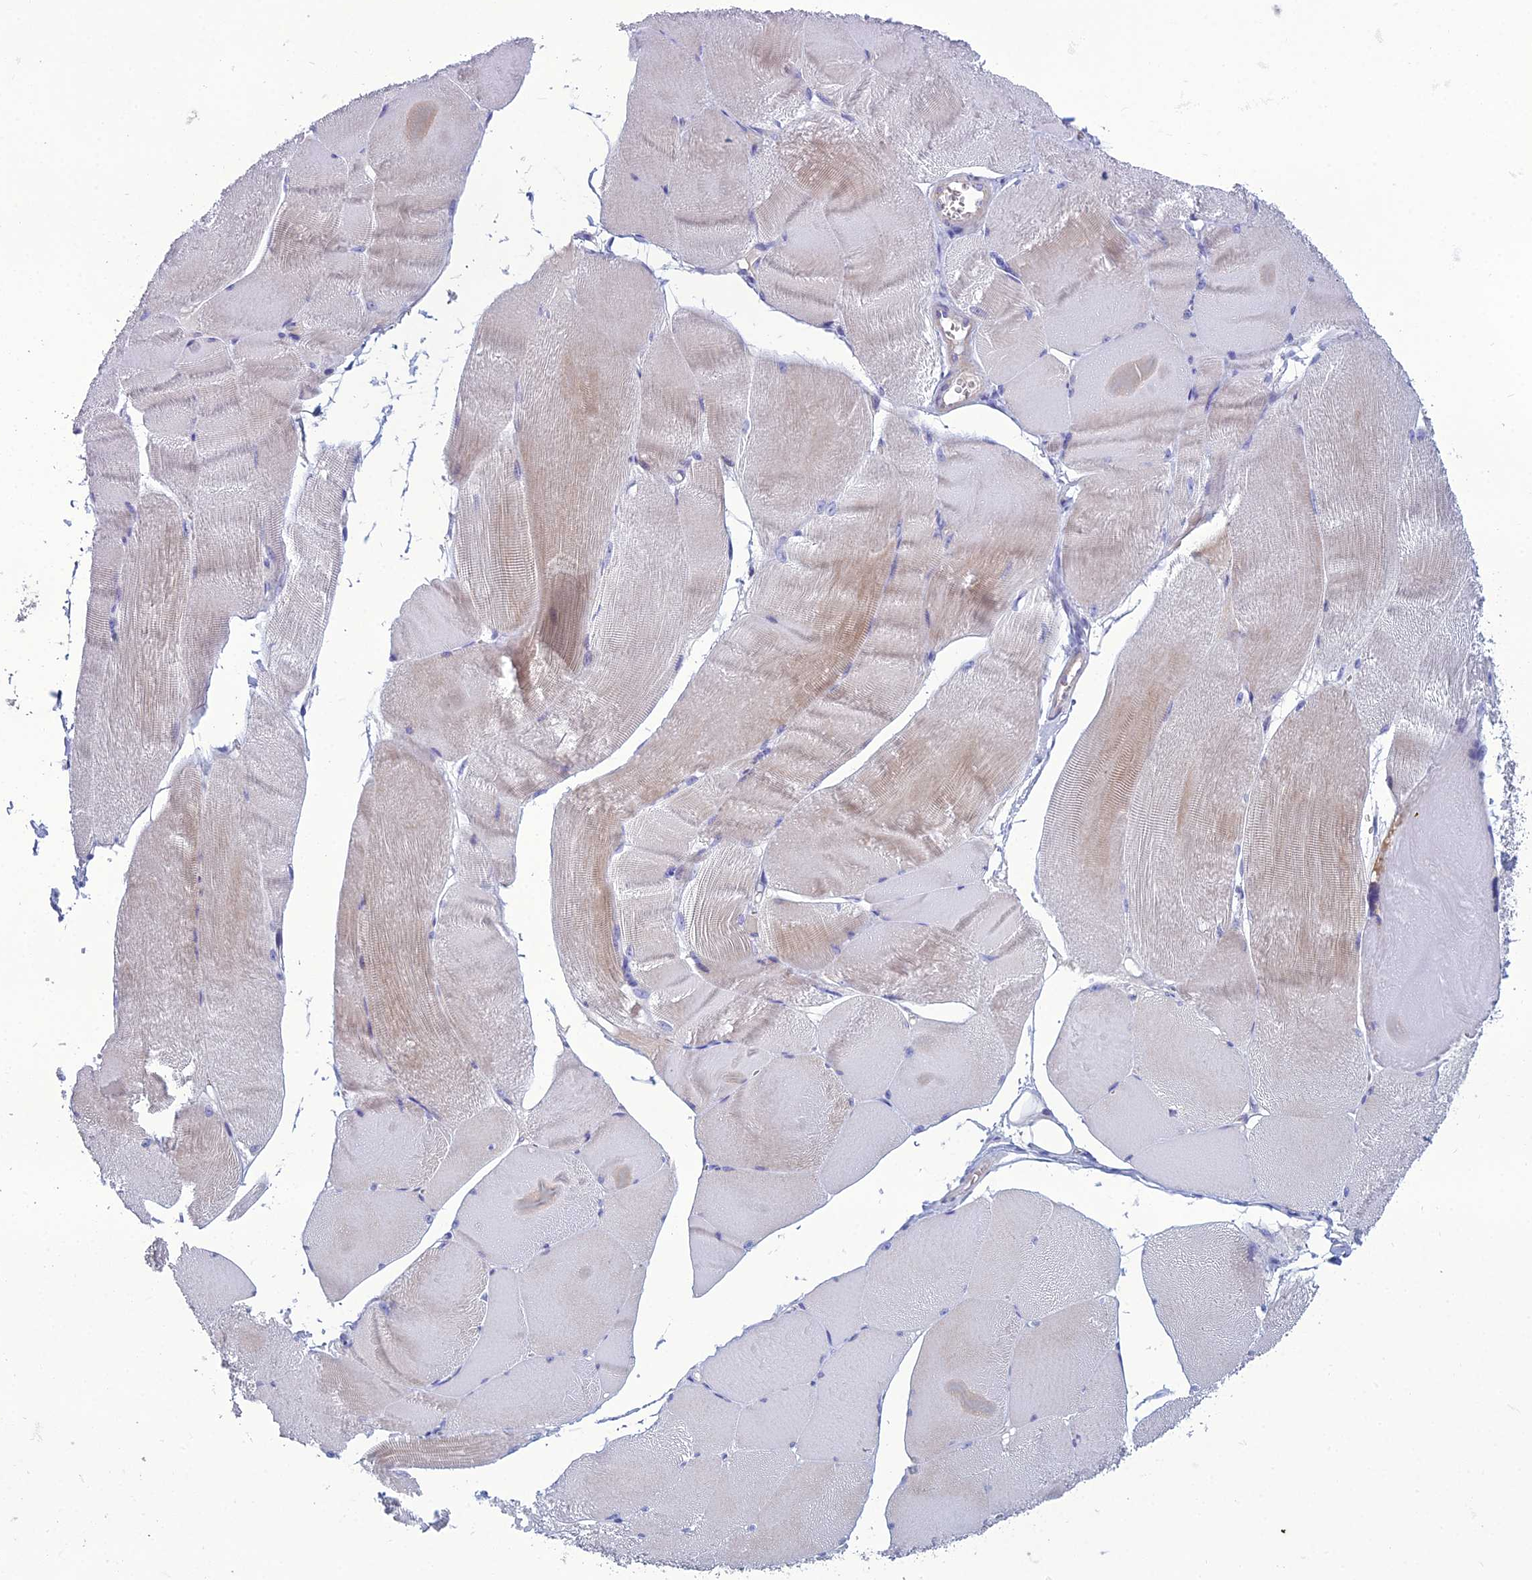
{"staining": {"intensity": "weak", "quantity": "<25%", "location": "cytoplasmic/membranous"}, "tissue": "skeletal muscle", "cell_type": "Myocytes", "image_type": "normal", "snomed": [{"axis": "morphology", "description": "Normal tissue, NOS"}, {"axis": "morphology", "description": "Basal cell carcinoma"}, {"axis": "topography", "description": "Skeletal muscle"}], "caption": "A photomicrograph of human skeletal muscle is negative for staining in myocytes. (DAB (3,3'-diaminobenzidine) immunohistochemistry visualized using brightfield microscopy, high magnification).", "gene": "OR56B1", "patient": {"sex": "female", "age": 64}}